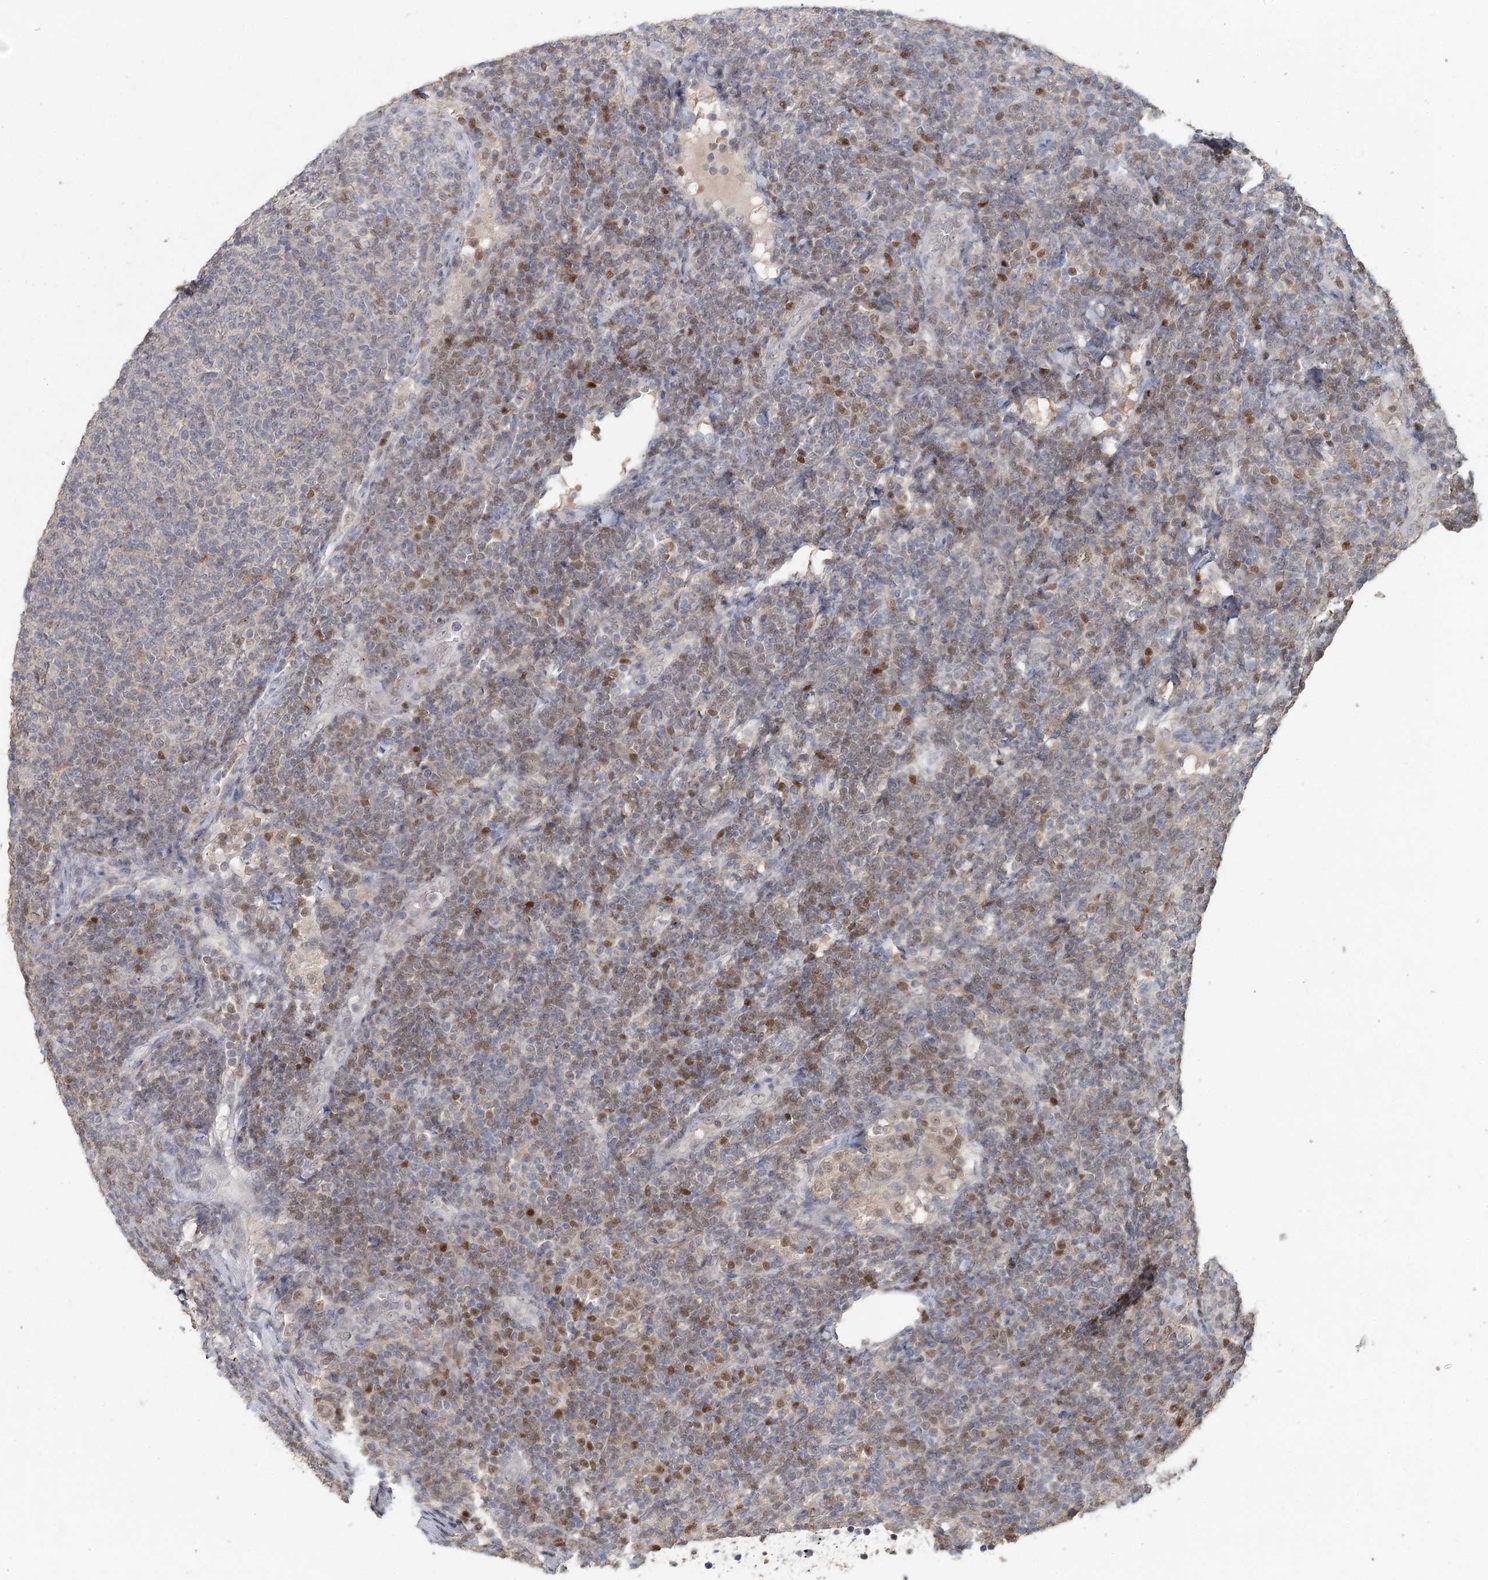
{"staining": {"intensity": "moderate", "quantity": "<25%", "location": "nuclear"}, "tissue": "lymphoma", "cell_type": "Tumor cells", "image_type": "cancer", "snomed": [{"axis": "morphology", "description": "Malignant lymphoma, non-Hodgkin's type, Low grade"}, {"axis": "topography", "description": "Lymph node"}], "caption": "This micrograph displays IHC staining of lymphoma, with low moderate nuclear staining in about <25% of tumor cells.", "gene": "ADK", "patient": {"sex": "male", "age": 66}}